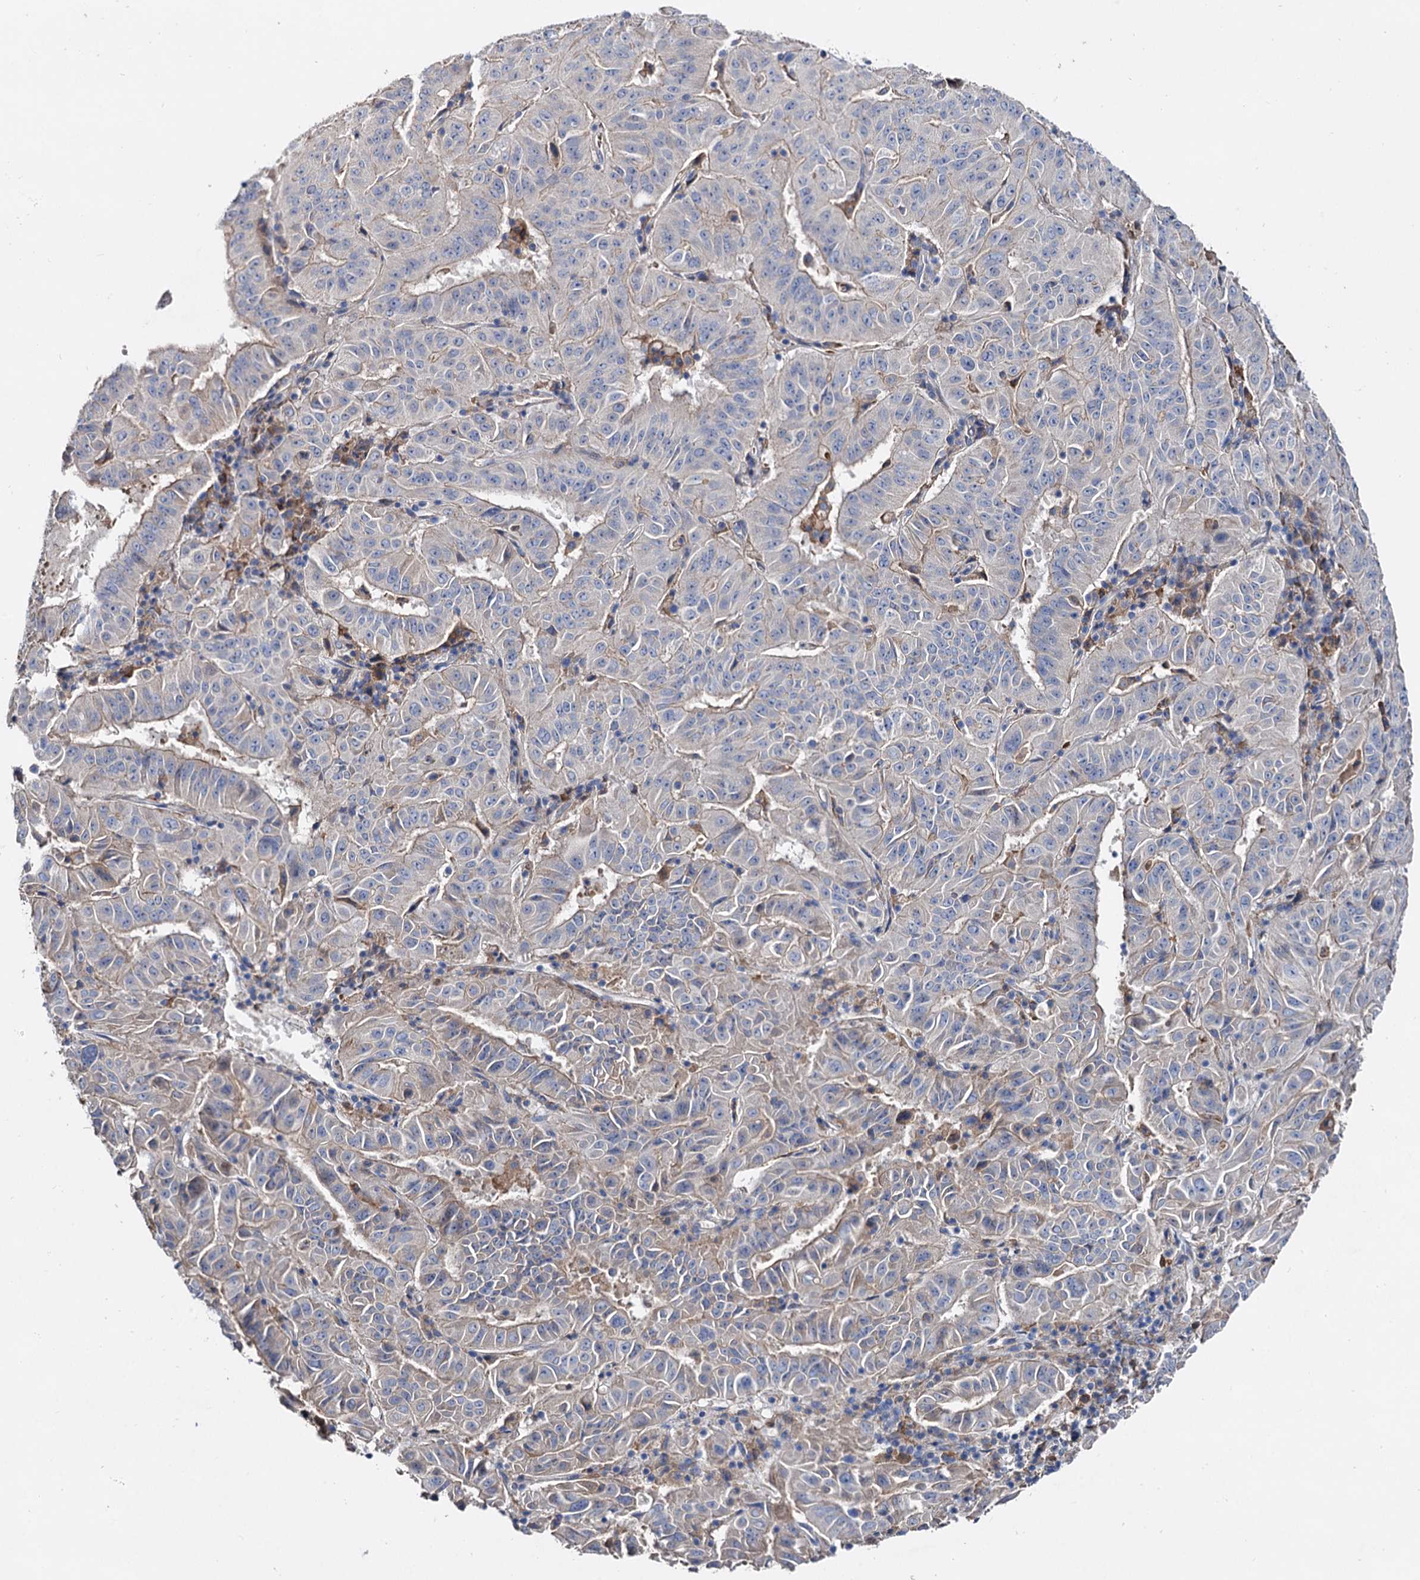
{"staining": {"intensity": "weak", "quantity": "25%-75%", "location": "cytoplasmic/membranous"}, "tissue": "pancreatic cancer", "cell_type": "Tumor cells", "image_type": "cancer", "snomed": [{"axis": "morphology", "description": "Adenocarcinoma, NOS"}, {"axis": "topography", "description": "Pancreas"}], "caption": "Pancreatic cancer (adenocarcinoma) was stained to show a protein in brown. There is low levels of weak cytoplasmic/membranous expression in about 25%-75% of tumor cells.", "gene": "HVCN1", "patient": {"sex": "male", "age": 63}}